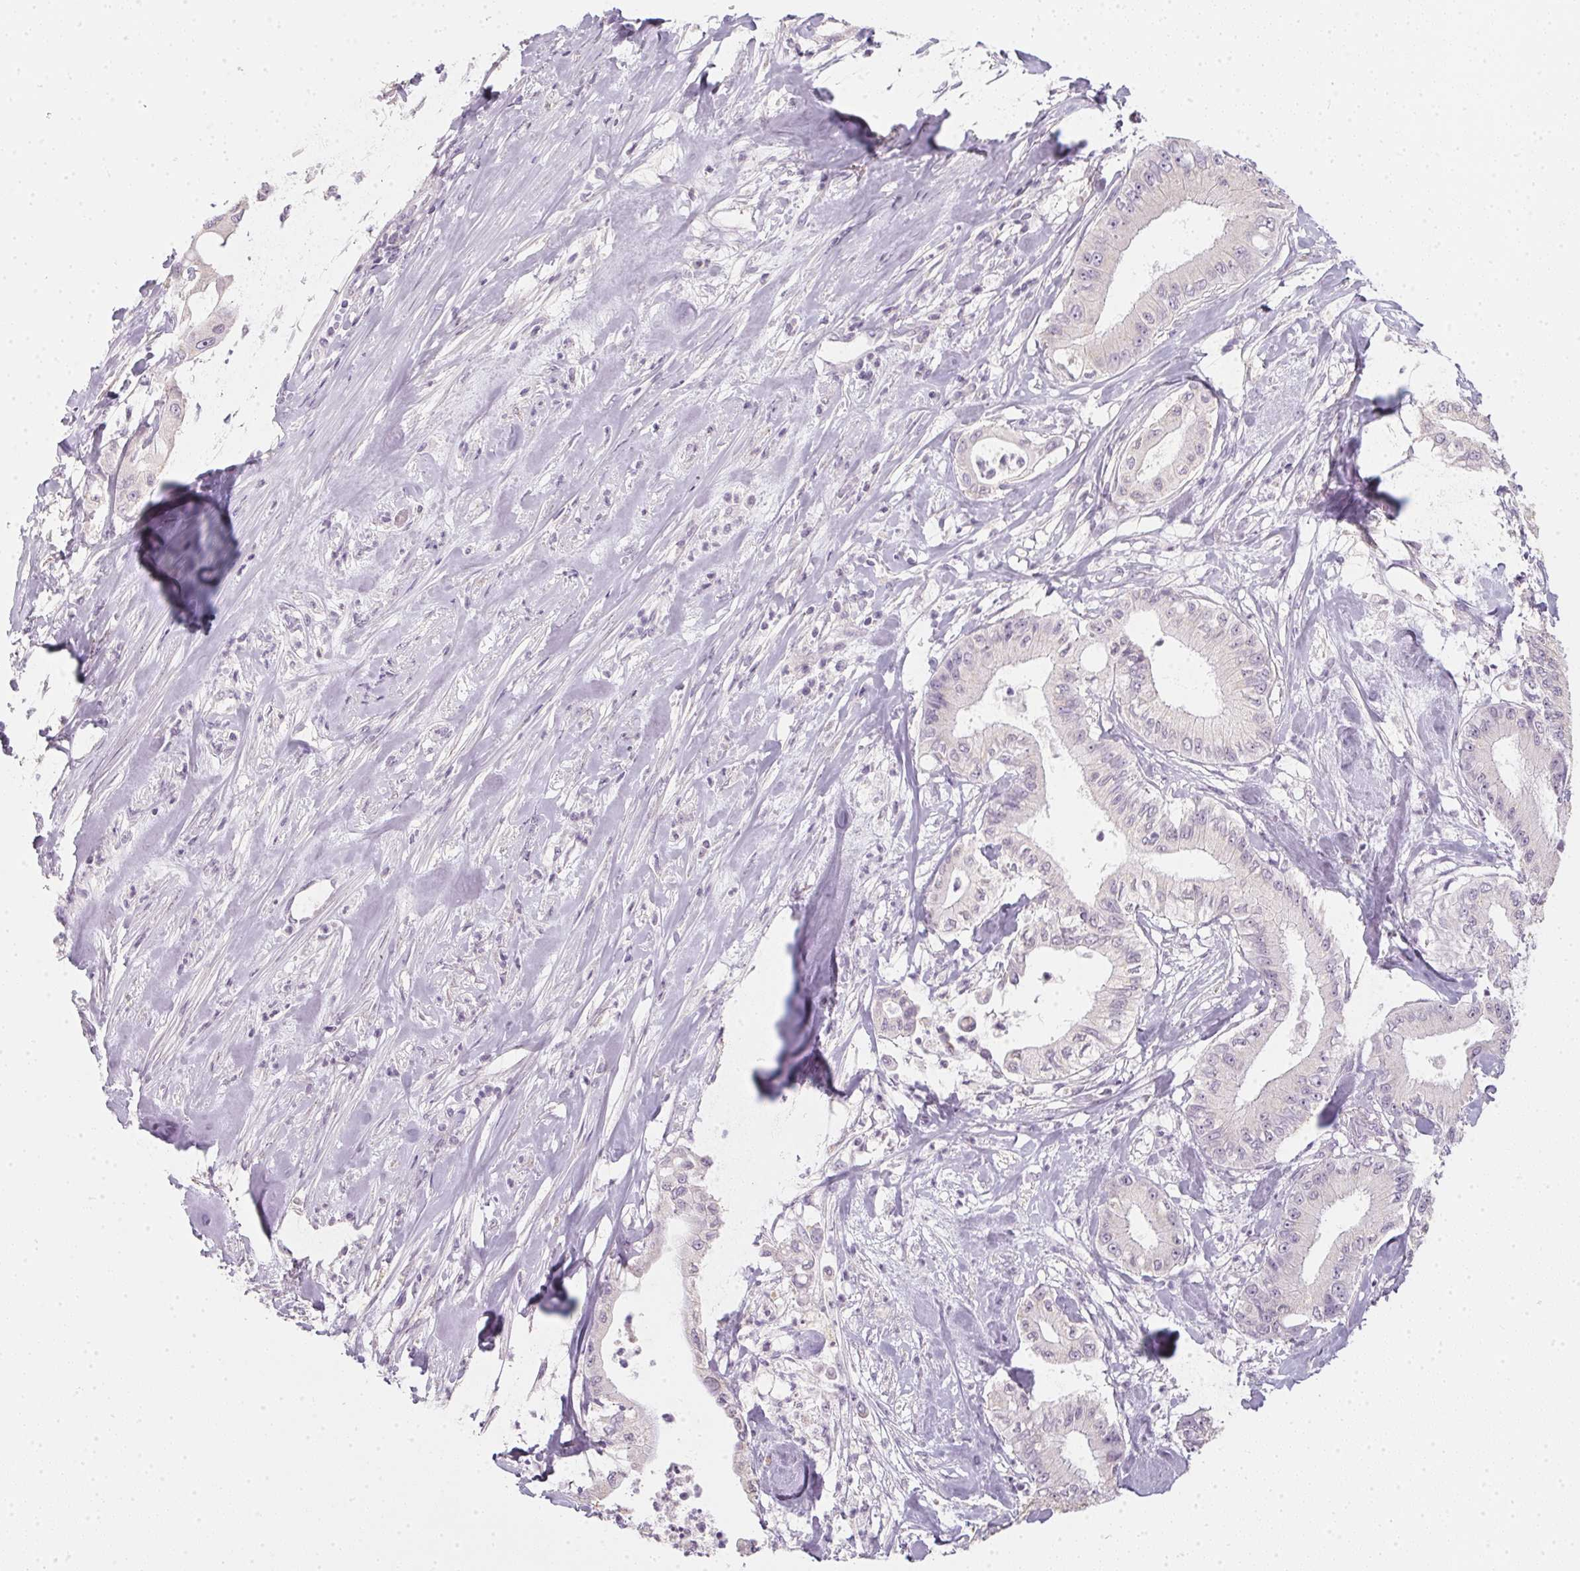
{"staining": {"intensity": "negative", "quantity": "none", "location": "none"}, "tissue": "pancreatic cancer", "cell_type": "Tumor cells", "image_type": "cancer", "snomed": [{"axis": "morphology", "description": "Adenocarcinoma, NOS"}, {"axis": "topography", "description": "Pancreas"}], "caption": "Immunohistochemical staining of pancreatic cancer reveals no significant staining in tumor cells.", "gene": "TMEM72", "patient": {"sex": "male", "age": 71}}